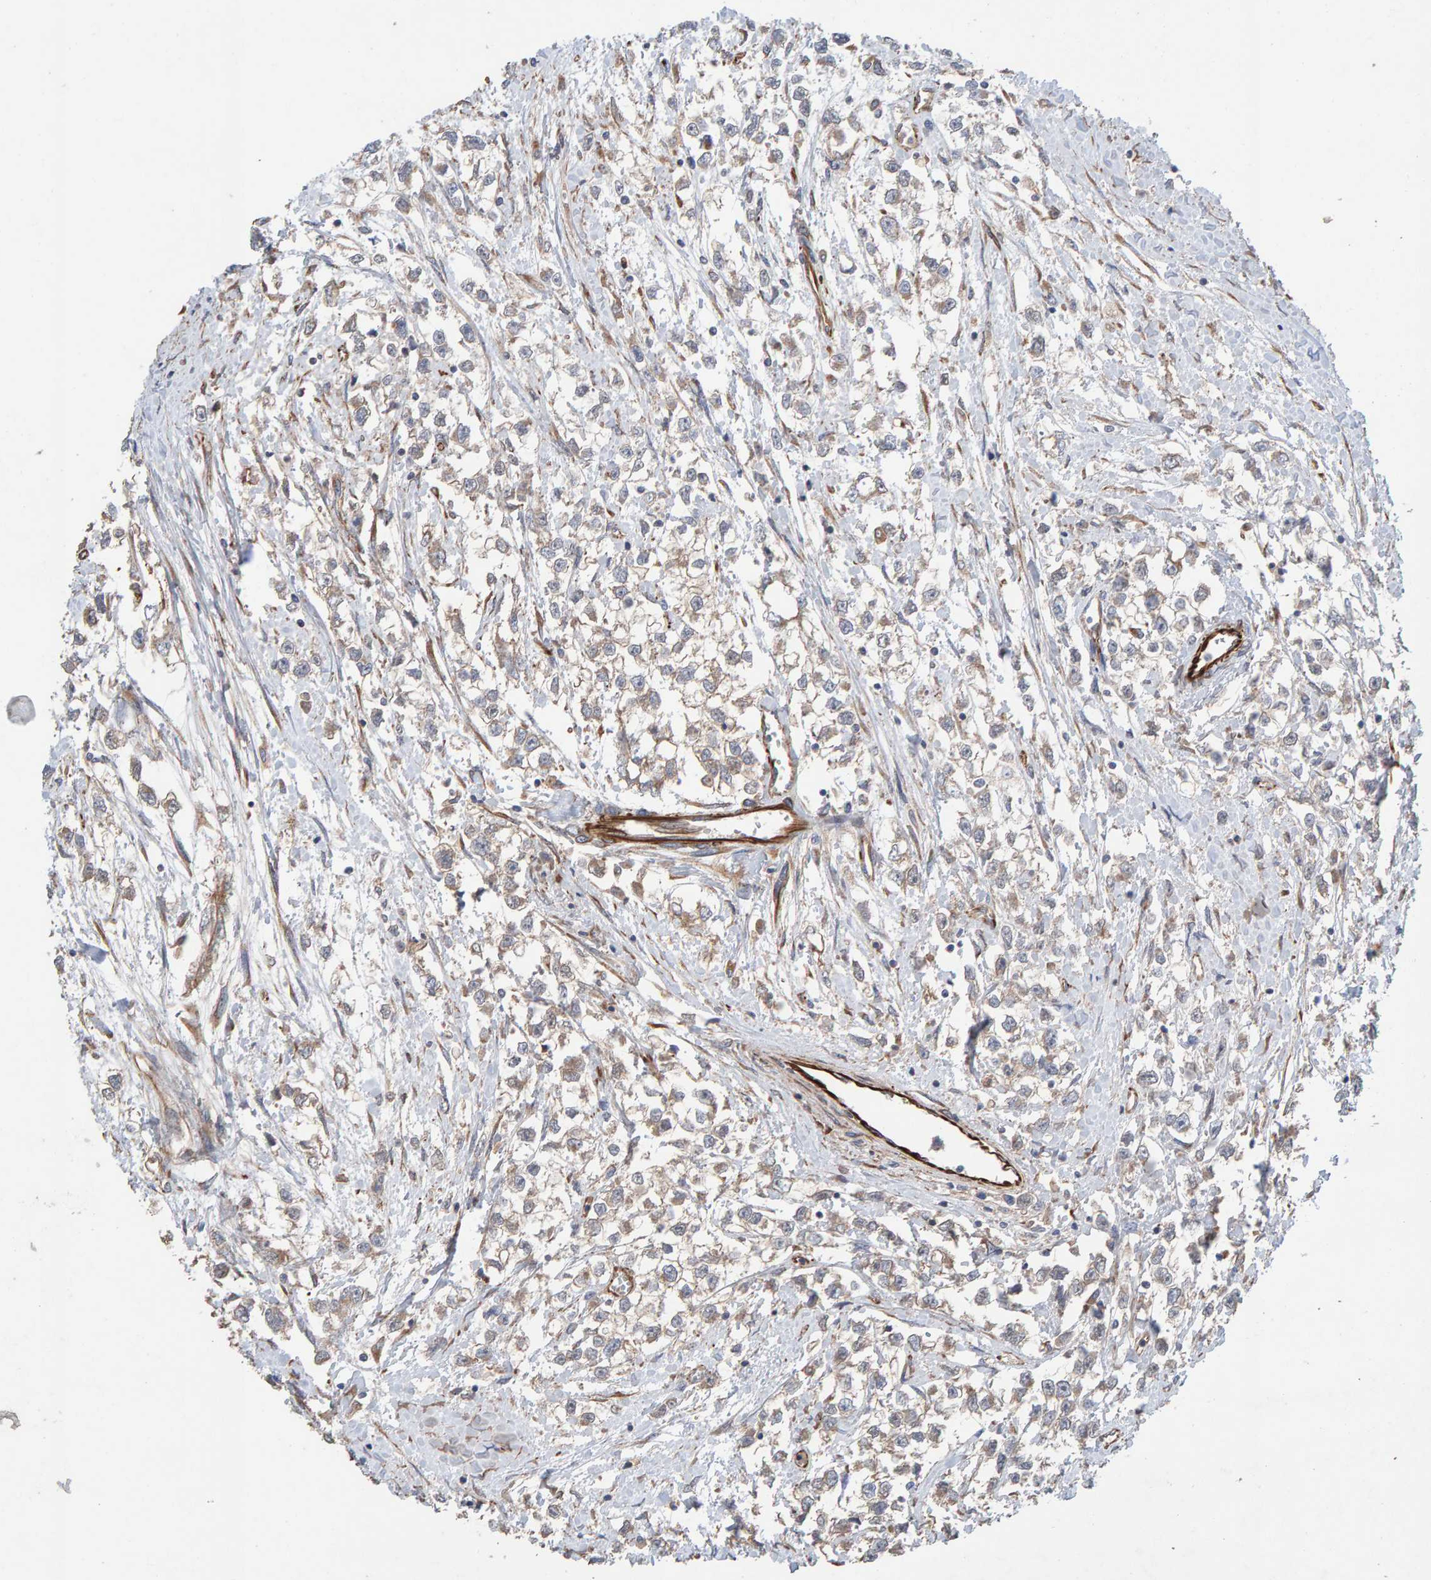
{"staining": {"intensity": "weak", "quantity": "25%-75%", "location": "cytoplasmic/membranous"}, "tissue": "testis cancer", "cell_type": "Tumor cells", "image_type": "cancer", "snomed": [{"axis": "morphology", "description": "Seminoma, NOS"}, {"axis": "morphology", "description": "Carcinoma, Embryonal, NOS"}, {"axis": "topography", "description": "Testis"}], "caption": "Testis embryonal carcinoma stained for a protein (brown) demonstrates weak cytoplasmic/membranous positive staining in about 25%-75% of tumor cells.", "gene": "ZNF347", "patient": {"sex": "male", "age": 51}}